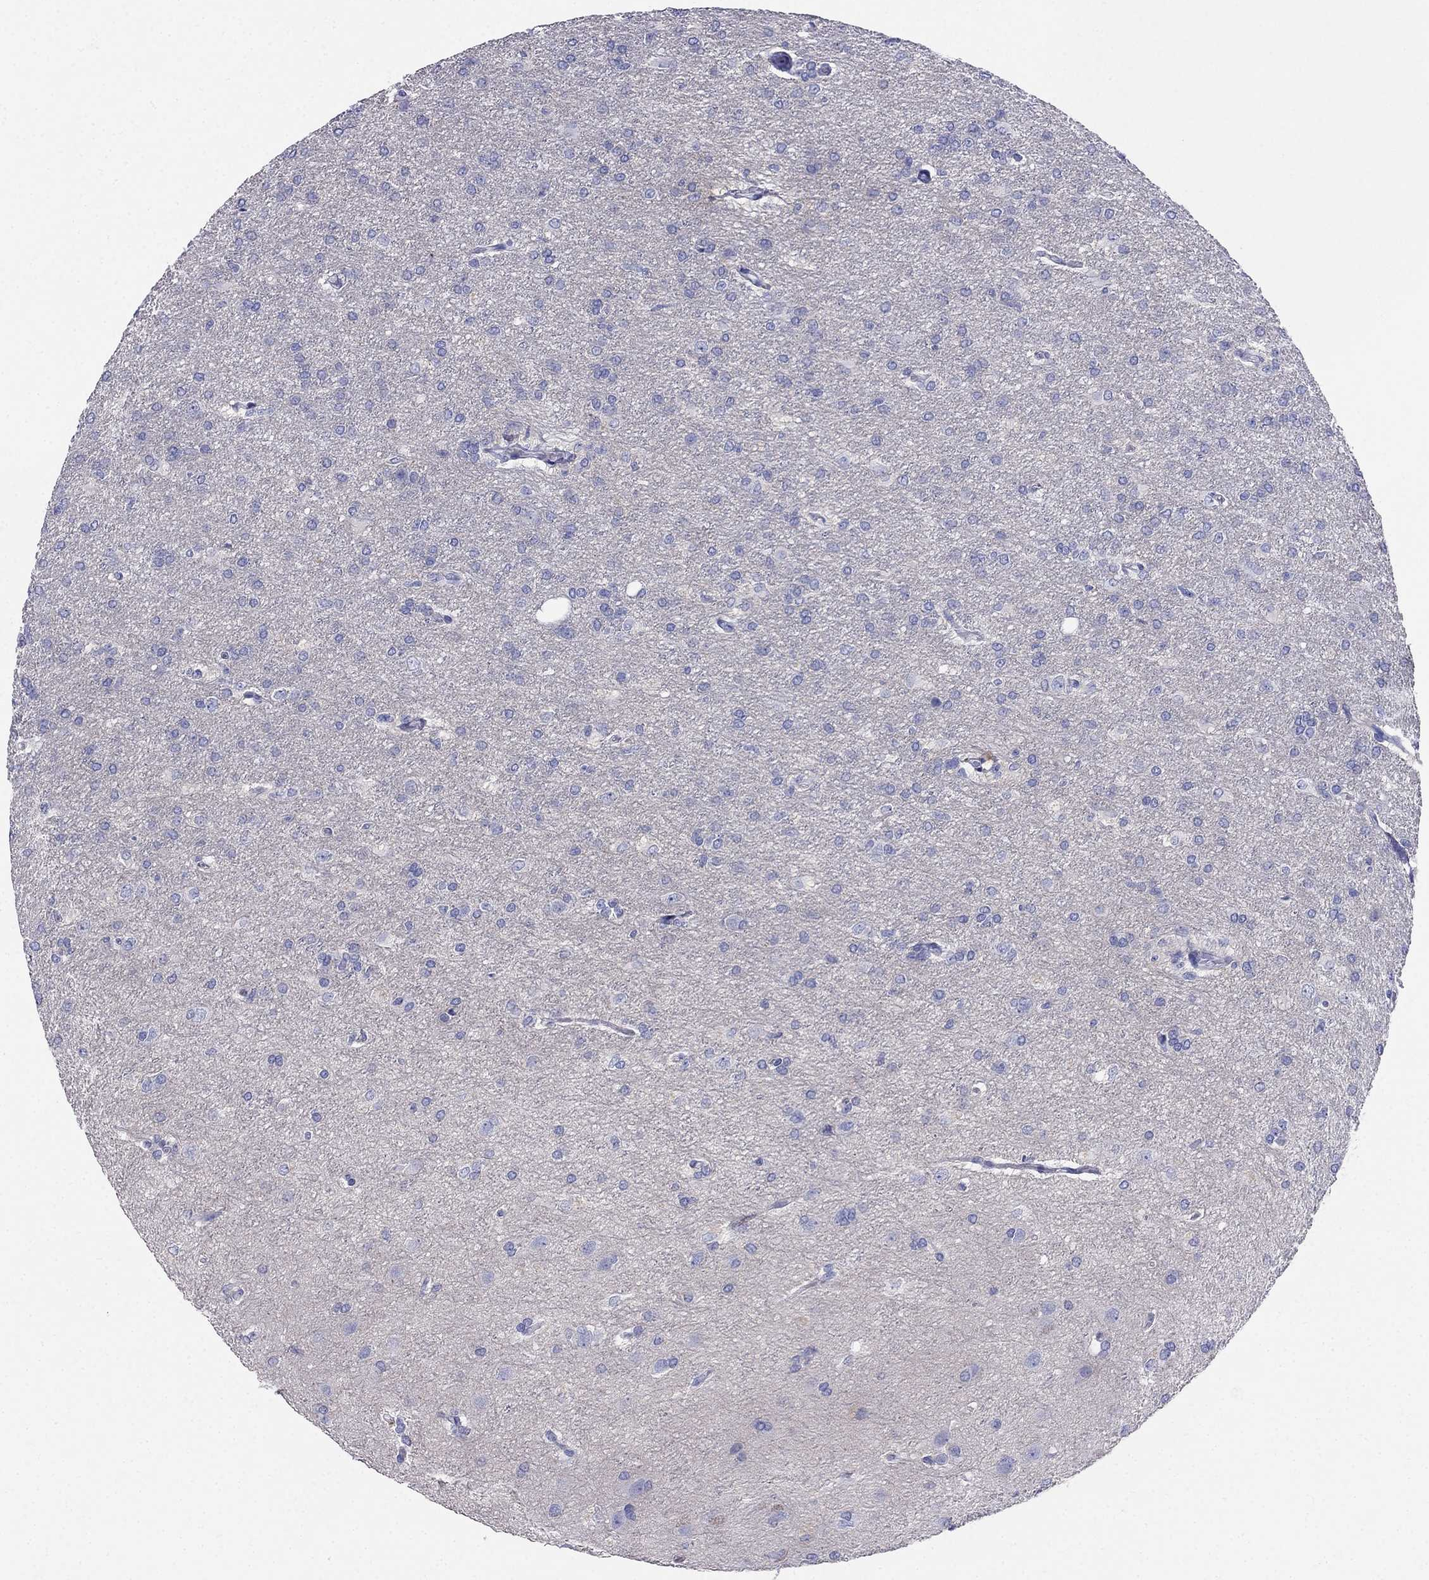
{"staining": {"intensity": "negative", "quantity": "none", "location": "none"}, "tissue": "glioma", "cell_type": "Tumor cells", "image_type": "cancer", "snomed": [{"axis": "morphology", "description": "Glioma, malignant, High grade"}, {"axis": "topography", "description": "Brain"}], "caption": "Malignant glioma (high-grade) stained for a protein using immunohistochemistry exhibits no positivity tumor cells.", "gene": "RFLNA", "patient": {"sex": "male", "age": 68}}